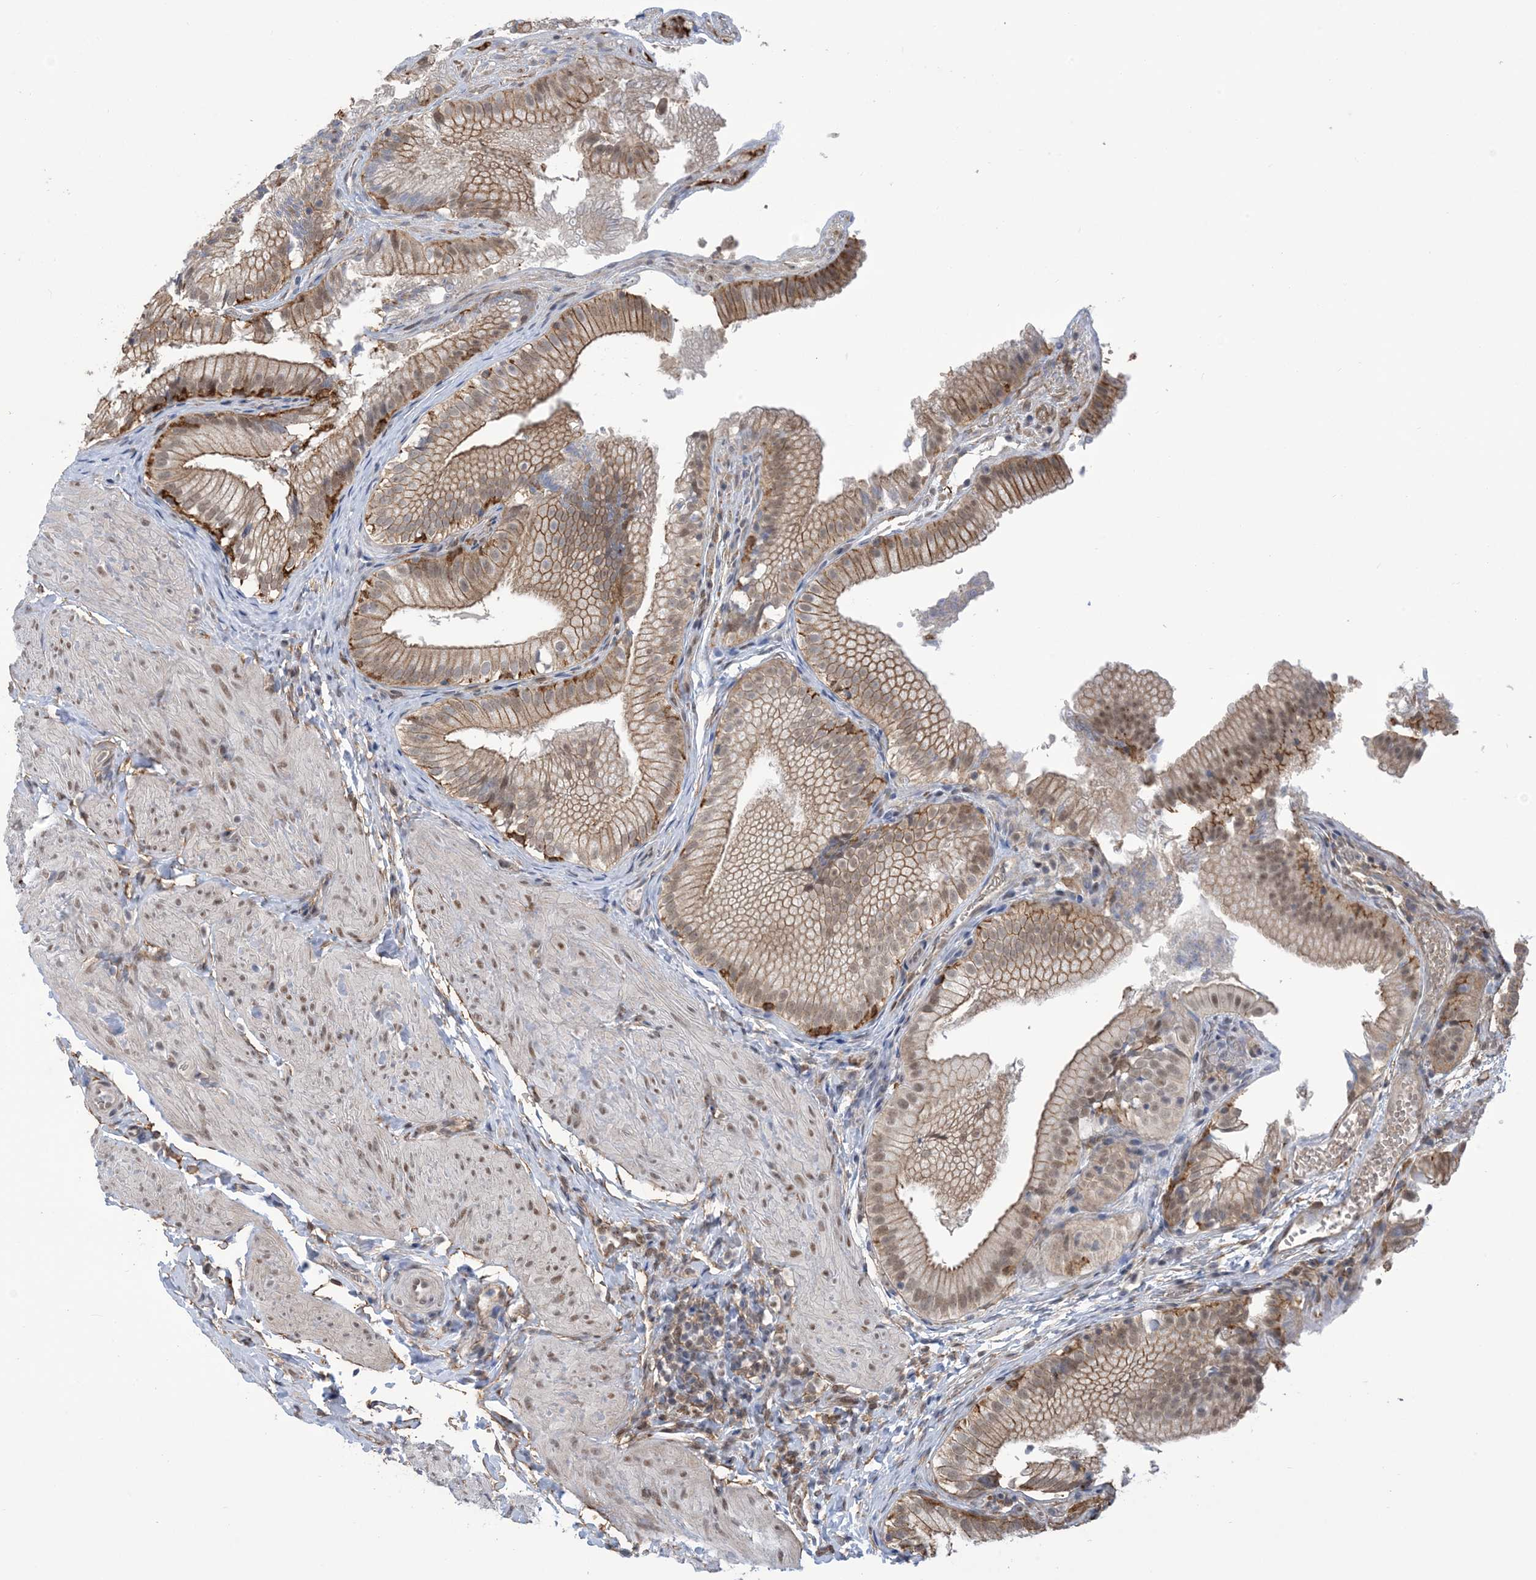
{"staining": {"intensity": "moderate", "quantity": ">75%", "location": "cytoplasmic/membranous,nuclear"}, "tissue": "gallbladder", "cell_type": "Glandular cells", "image_type": "normal", "snomed": [{"axis": "morphology", "description": "Normal tissue, NOS"}, {"axis": "topography", "description": "Gallbladder"}], "caption": "Moderate cytoplasmic/membranous,nuclear protein staining is present in about >75% of glandular cells in gallbladder. Ihc stains the protein of interest in brown and the nuclei are stained blue.", "gene": "ZNF8", "patient": {"sex": "female", "age": 30}}